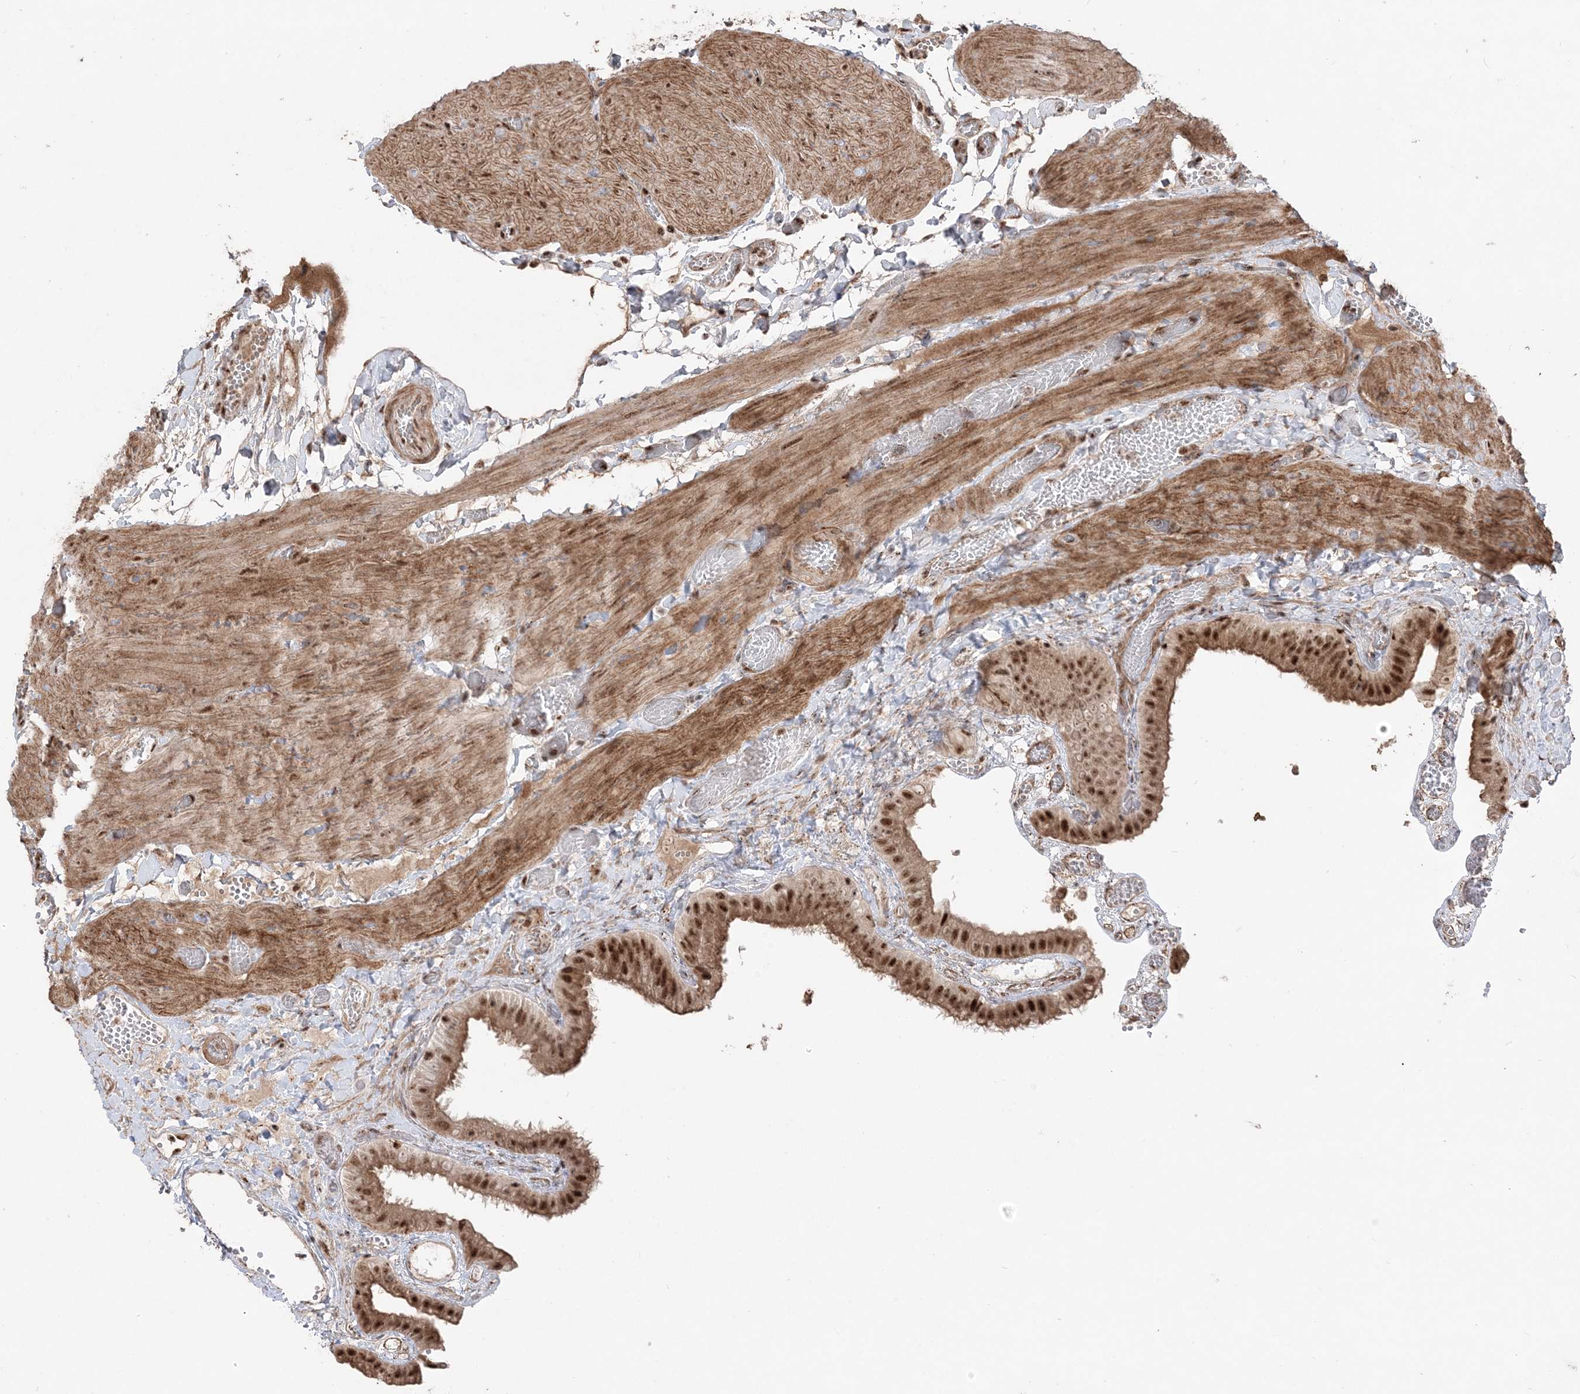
{"staining": {"intensity": "strong", "quantity": ">75%", "location": "cytoplasmic/membranous,nuclear"}, "tissue": "gallbladder", "cell_type": "Glandular cells", "image_type": "normal", "snomed": [{"axis": "morphology", "description": "Normal tissue, NOS"}, {"axis": "topography", "description": "Gallbladder"}], "caption": "High-power microscopy captured an immunohistochemistry (IHC) histopathology image of unremarkable gallbladder, revealing strong cytoplasmic/membranous,nuclear staining in approximately >75% of glandular cells.", "gene": "RBM17", "patient": {"sex": "female", "age": 64}}